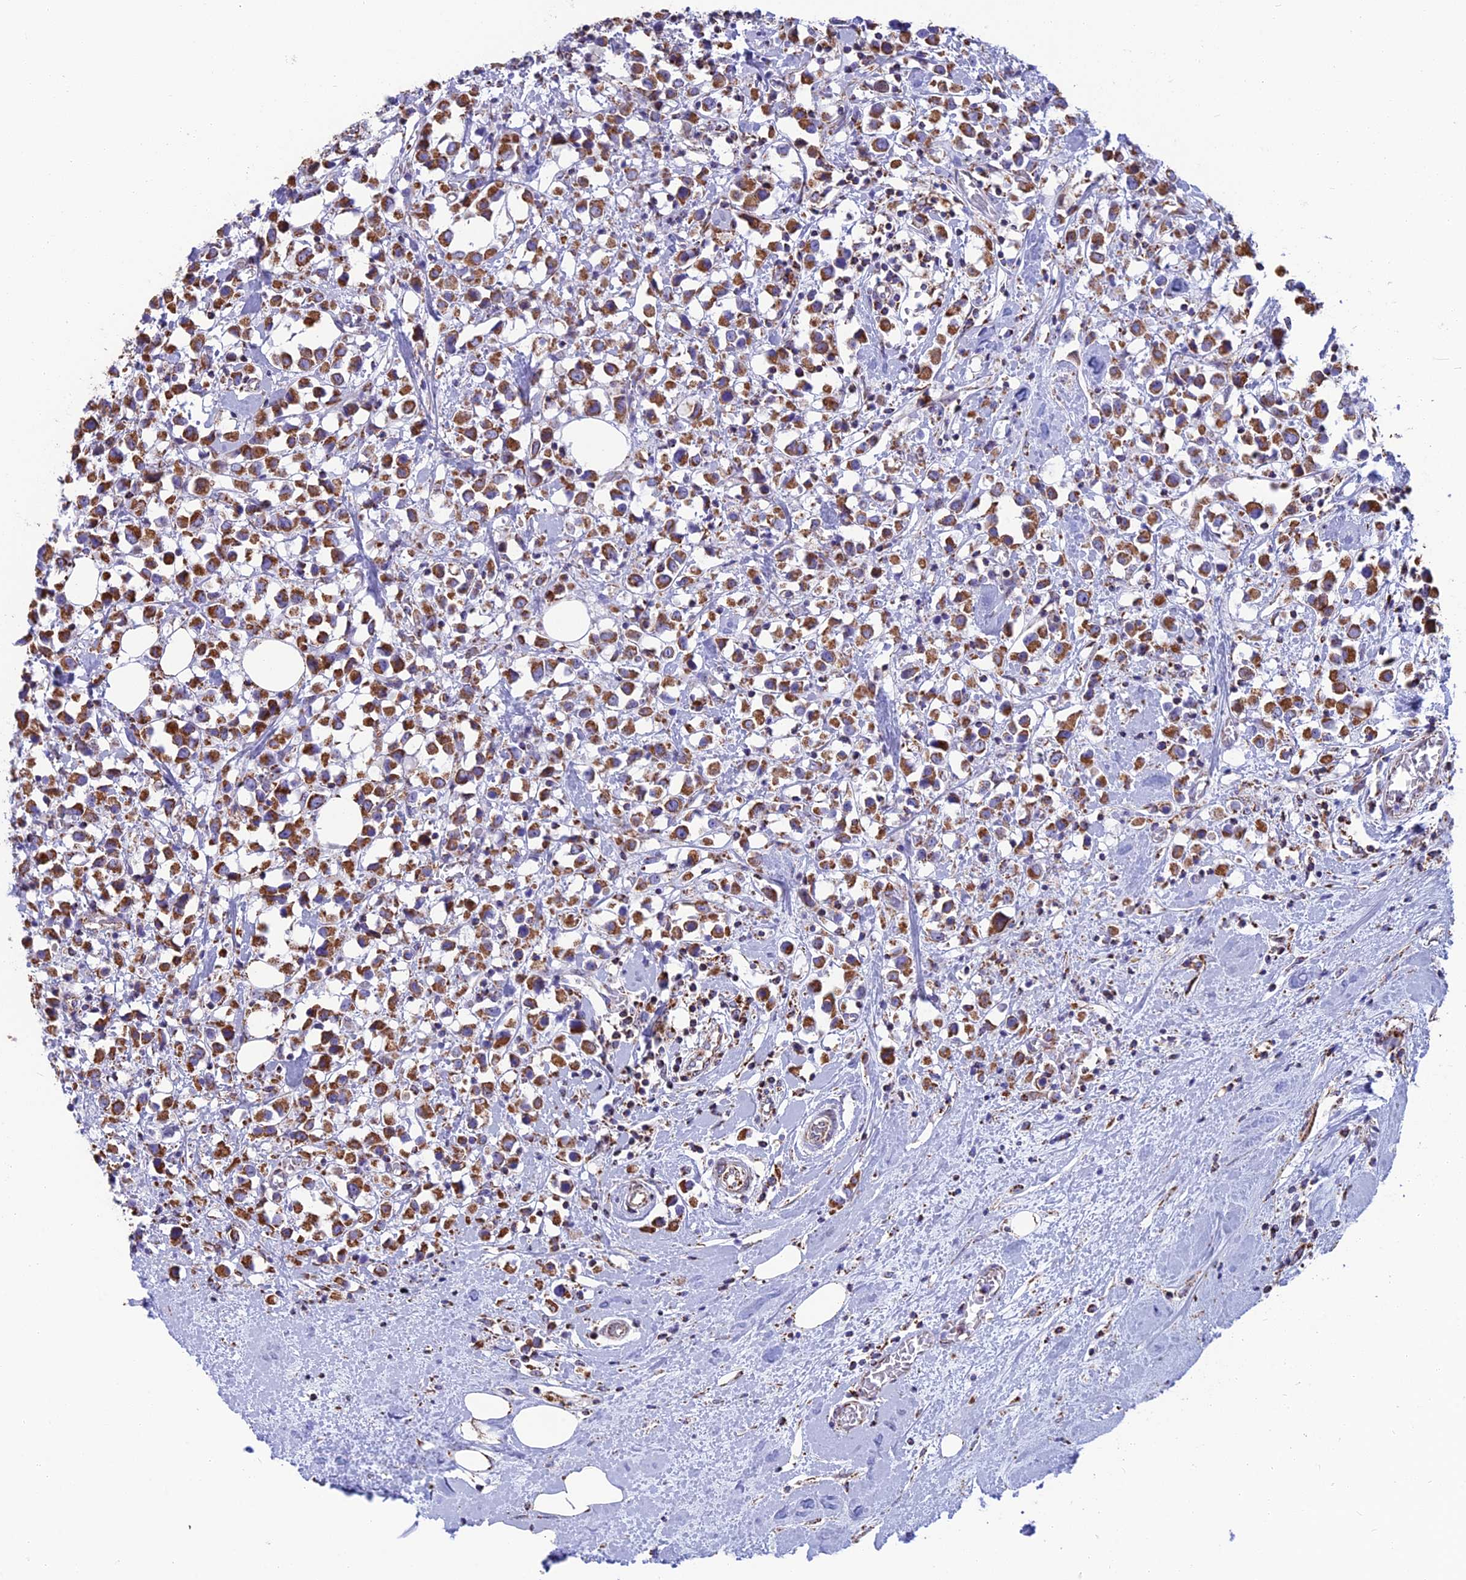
{"staining": {"intensity": "strong", "quantity": ">75%", "location": "cytoplasmic/membranous"}, "tissue": "breast cancer", "cell_type": "Tumor cells", "image_type": "cancer", "snomed": [{"axis": "morphology", "description": "Duct carcinoma"}, {"axis": "topography", "description": "Breast"}], "caption": "Invasive ductal carcinoma (breast) stained with a brown dye exhibits strong cytoplasmic/membranous positive expression in about >75% of tumor cells.", "gene": "CS", "patient": {"sex": "female", "age": 61}}